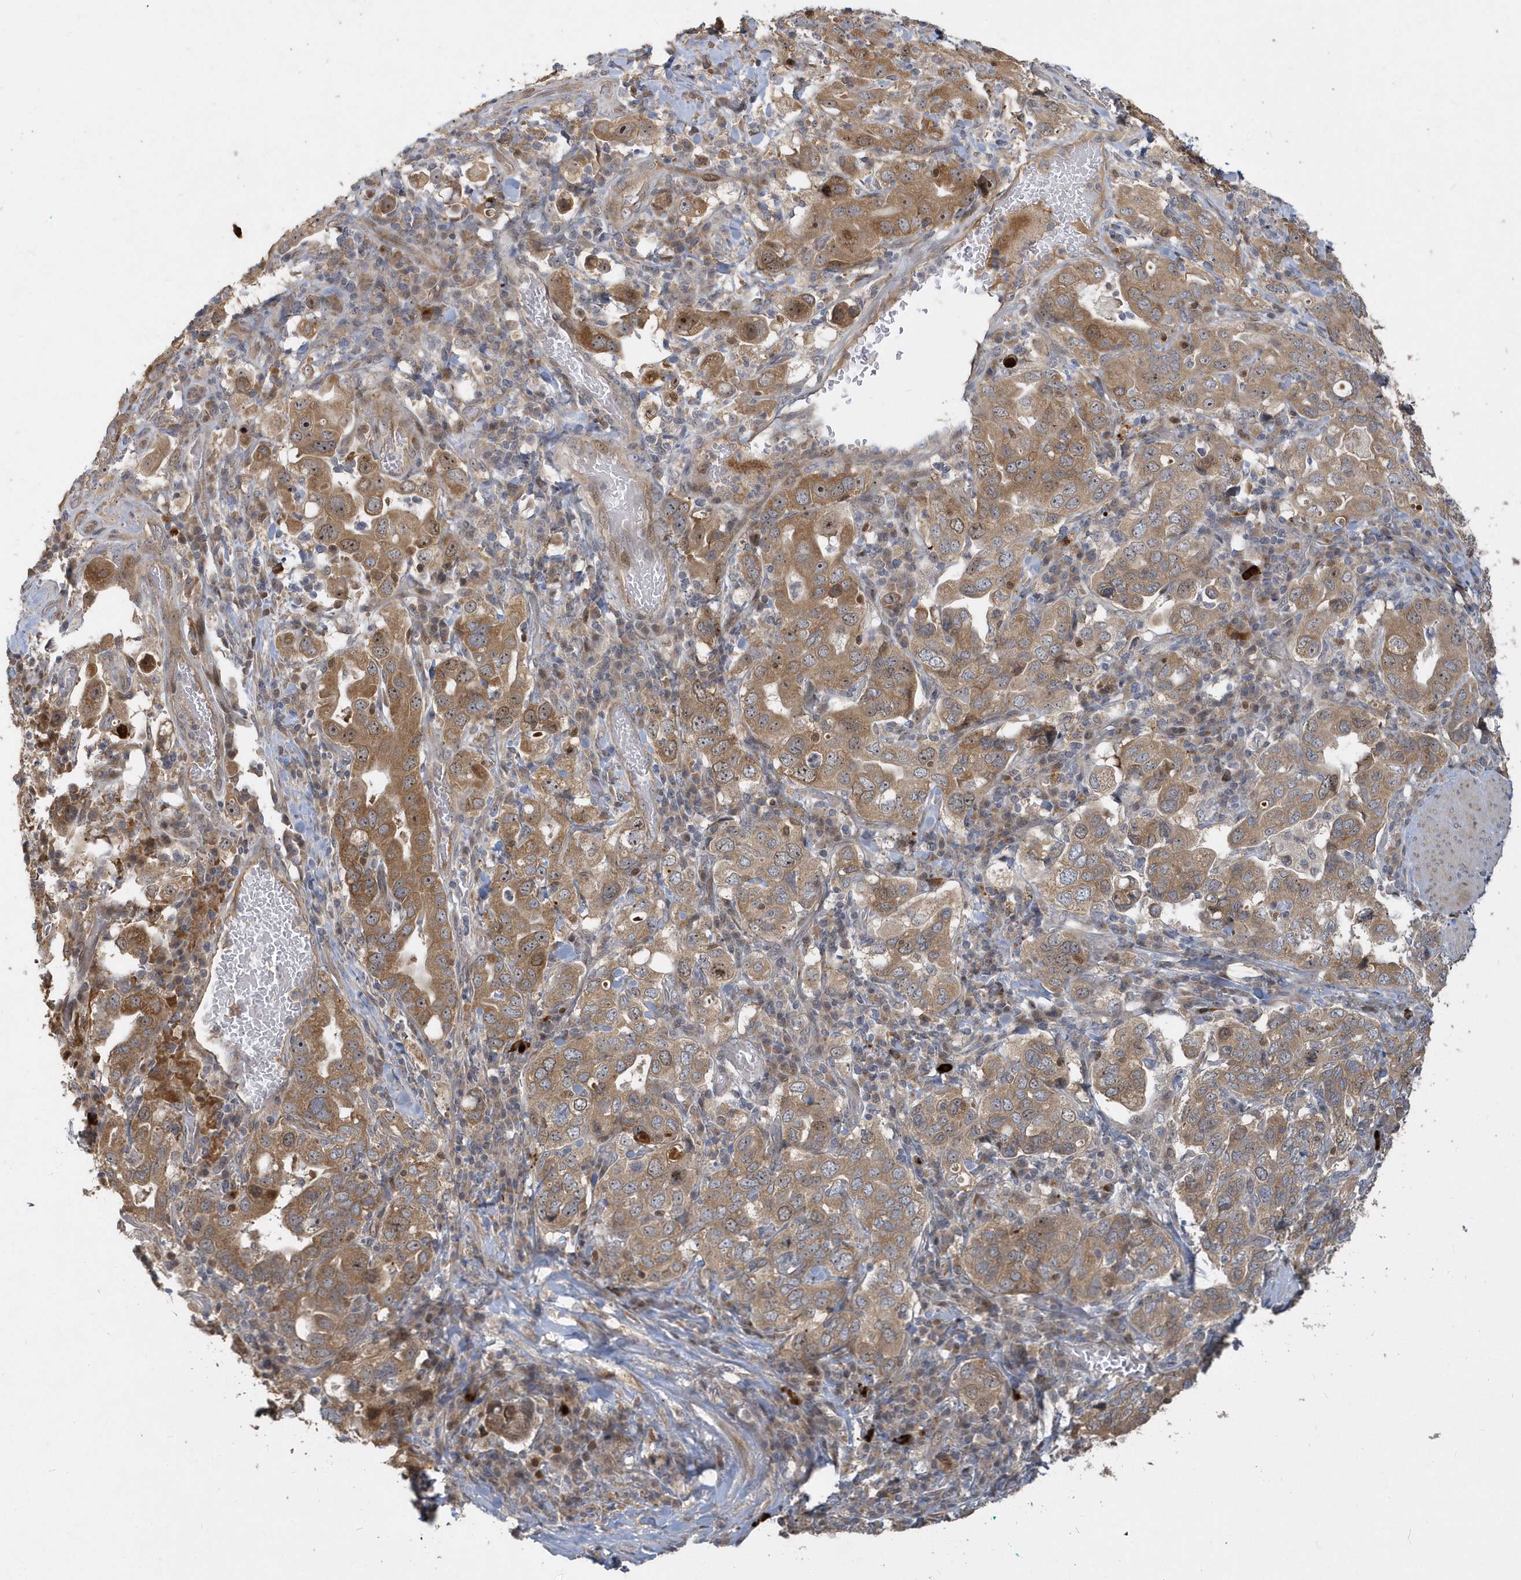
{"staining": {"intensity": "moderate", "quantity": ">75%", "location": "cytoplasmic/membranous,nuclear"}, "tissue": "stomach cancer", "cell_type": "Tumor cells", "image_type": "cancer", "snomed": [{"axis": "morphology", "description": "Adenocarcinoma, NOS"}, {"axis": "topography", "description": "Stomach, upper"}], "caption": "Immunohistochemistry (IHC) histopathology image of stomach adenocarcinoma stained for a protein (brown), which exhibits medium levels of moderate cytoplasmic/membranous and nuclear positivity in about >75% of tumor cells.", "gene": "TRAIP", "patient": {"sex": "male", "age": 62}}